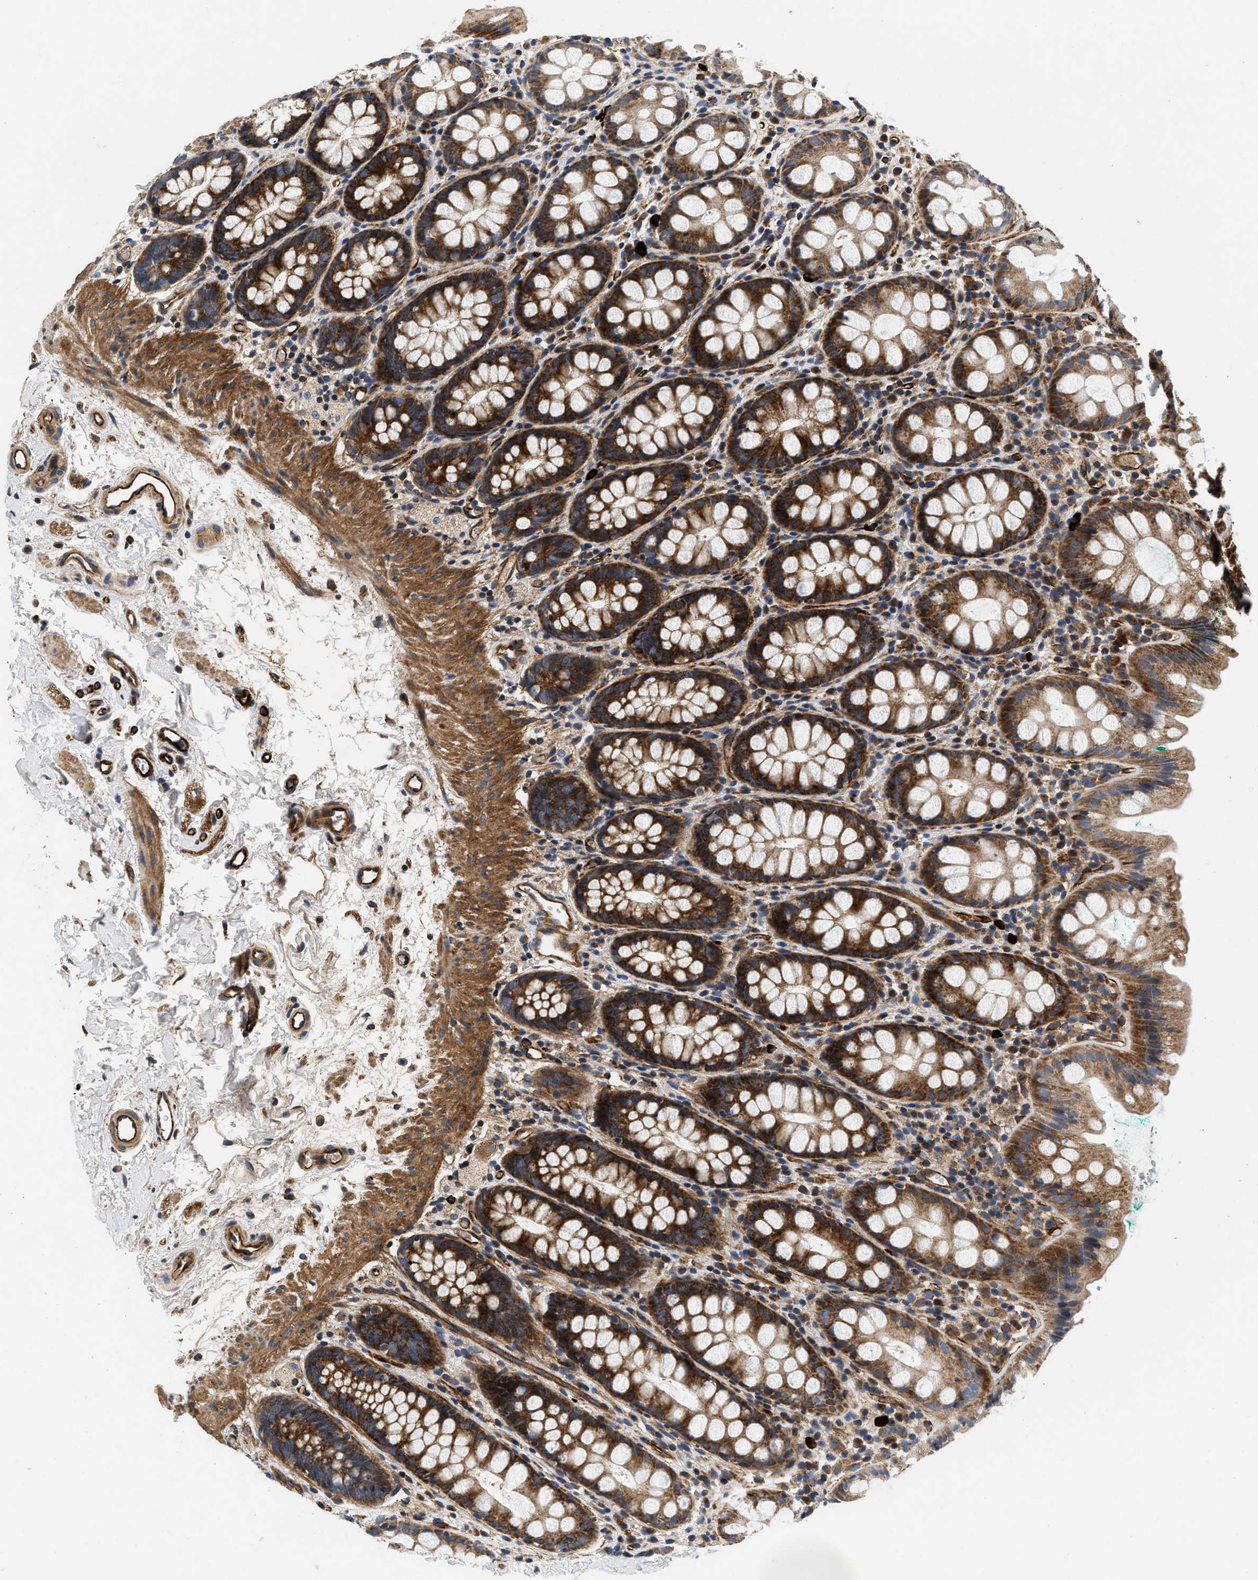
{"staining": {"intensity": "strong", "quantity": ">75%", "location": "cytoplasmic/membranous"}, "tissue": "rectum", "cell_type": "Glandular cells", "image_type": "normal", "snomed": [{"axis": "morphology", "description": "Normal tissue, NOS"}, {"axis": "topography", "description": "Rectum"}], "caption": "Strong cytoplasmic/membranous protein staining is present in about >75% of glandular cells in rectum. (DAB IHC with brightfield microscopy, high magnification).", "gene": "NME6", "patient": {"sex": "female", "age": 65}}